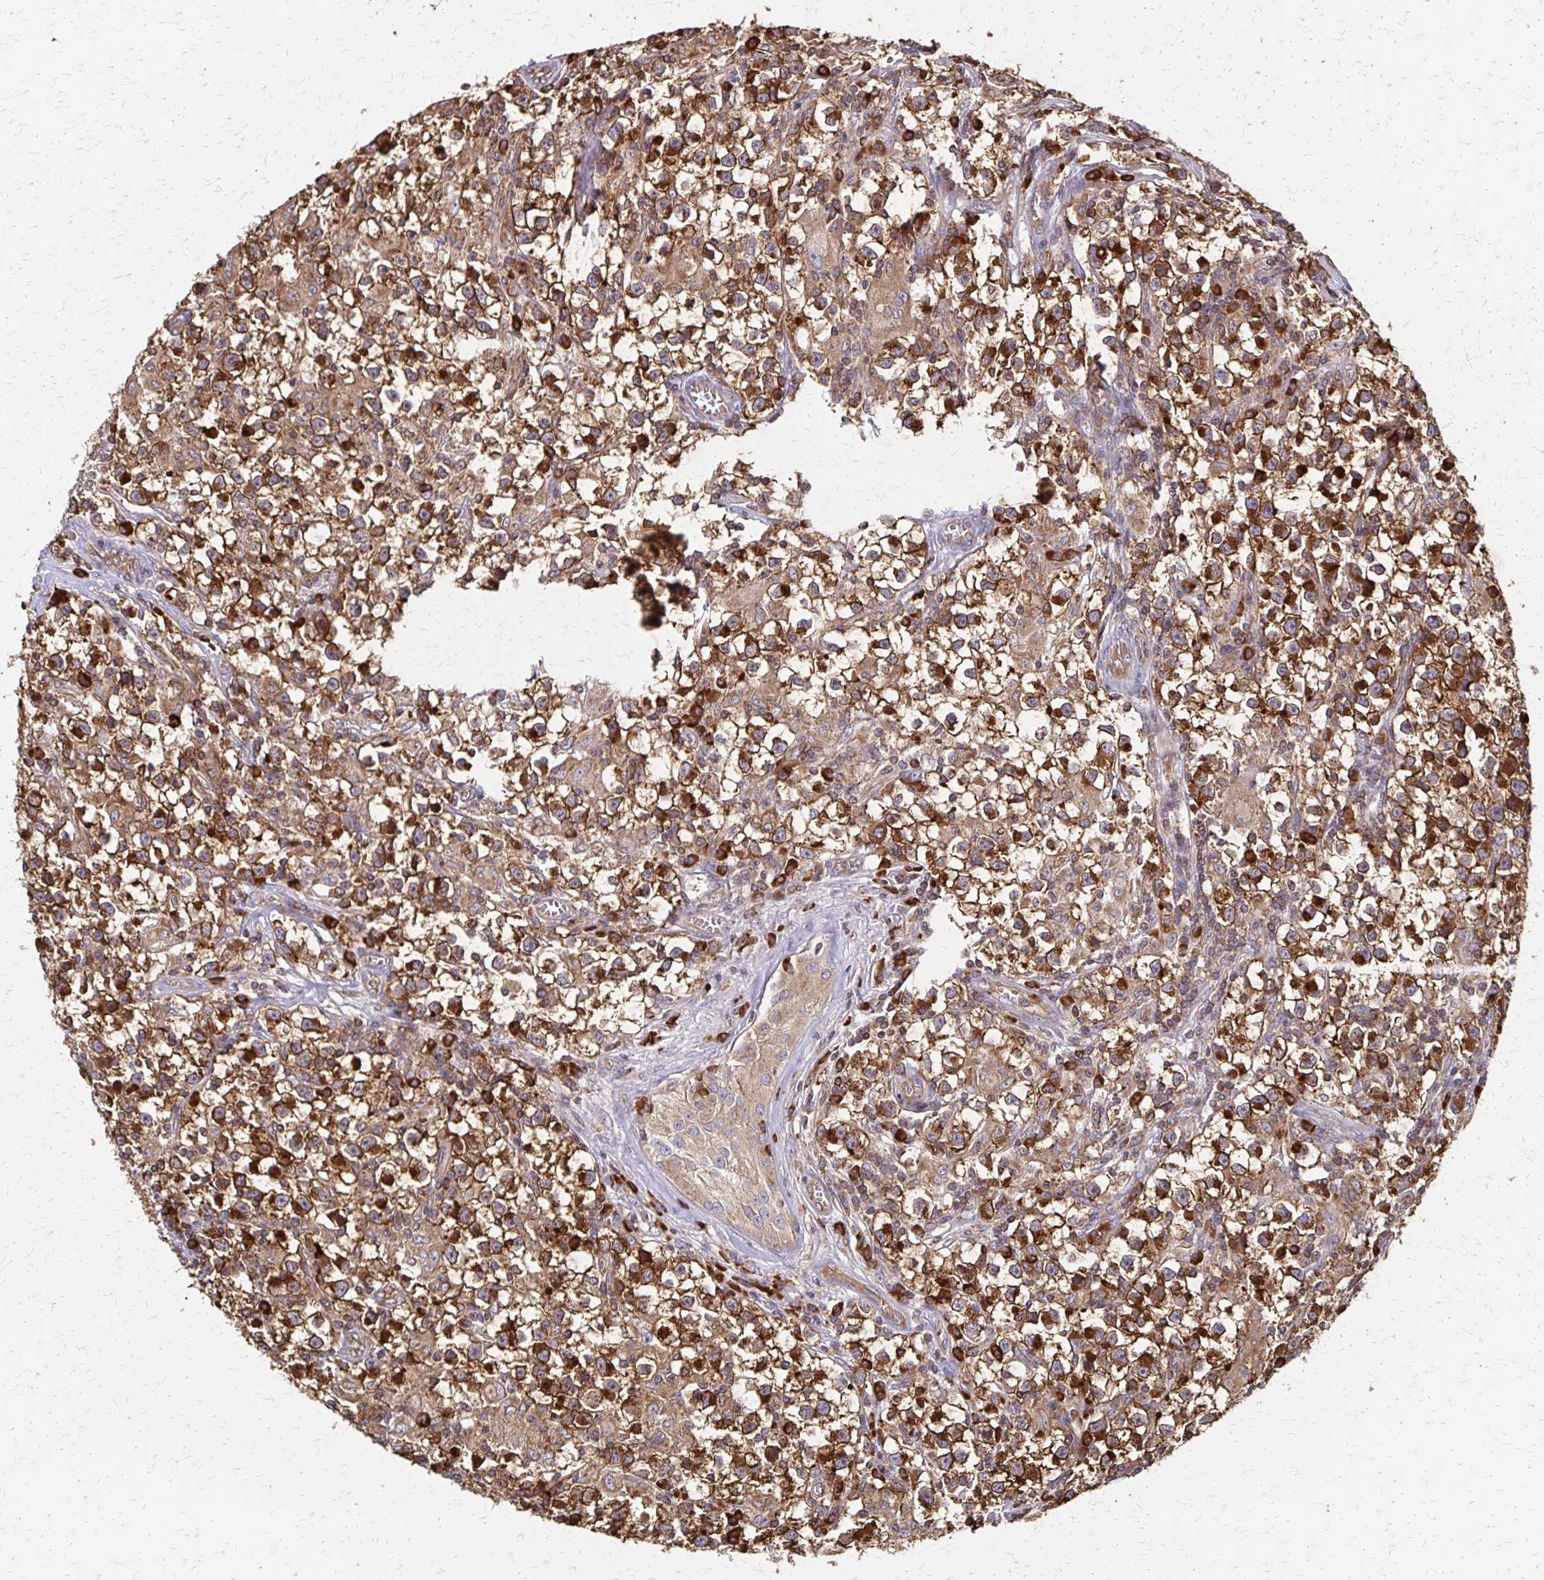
{"staining": {"intensity": "strong", "quantity": ">75%", "location": "cytoplasmic/membranous"}, "tissue": "testis cancer", "cell_type": "Tumor cells", "image_type": "cancer", "snomed": [{"axis": "morphology", "description": "Seminoma, NOS"}, {"axis": "topography", "description": "Testis"}], "caption": "The immunohistochemical stain labels strong cytoplasmic/membranous positivity in tumor cells of seminoma (testis) tissue.", "gene": "EEF2", "patient": {"sex": "male", "age": 31}}